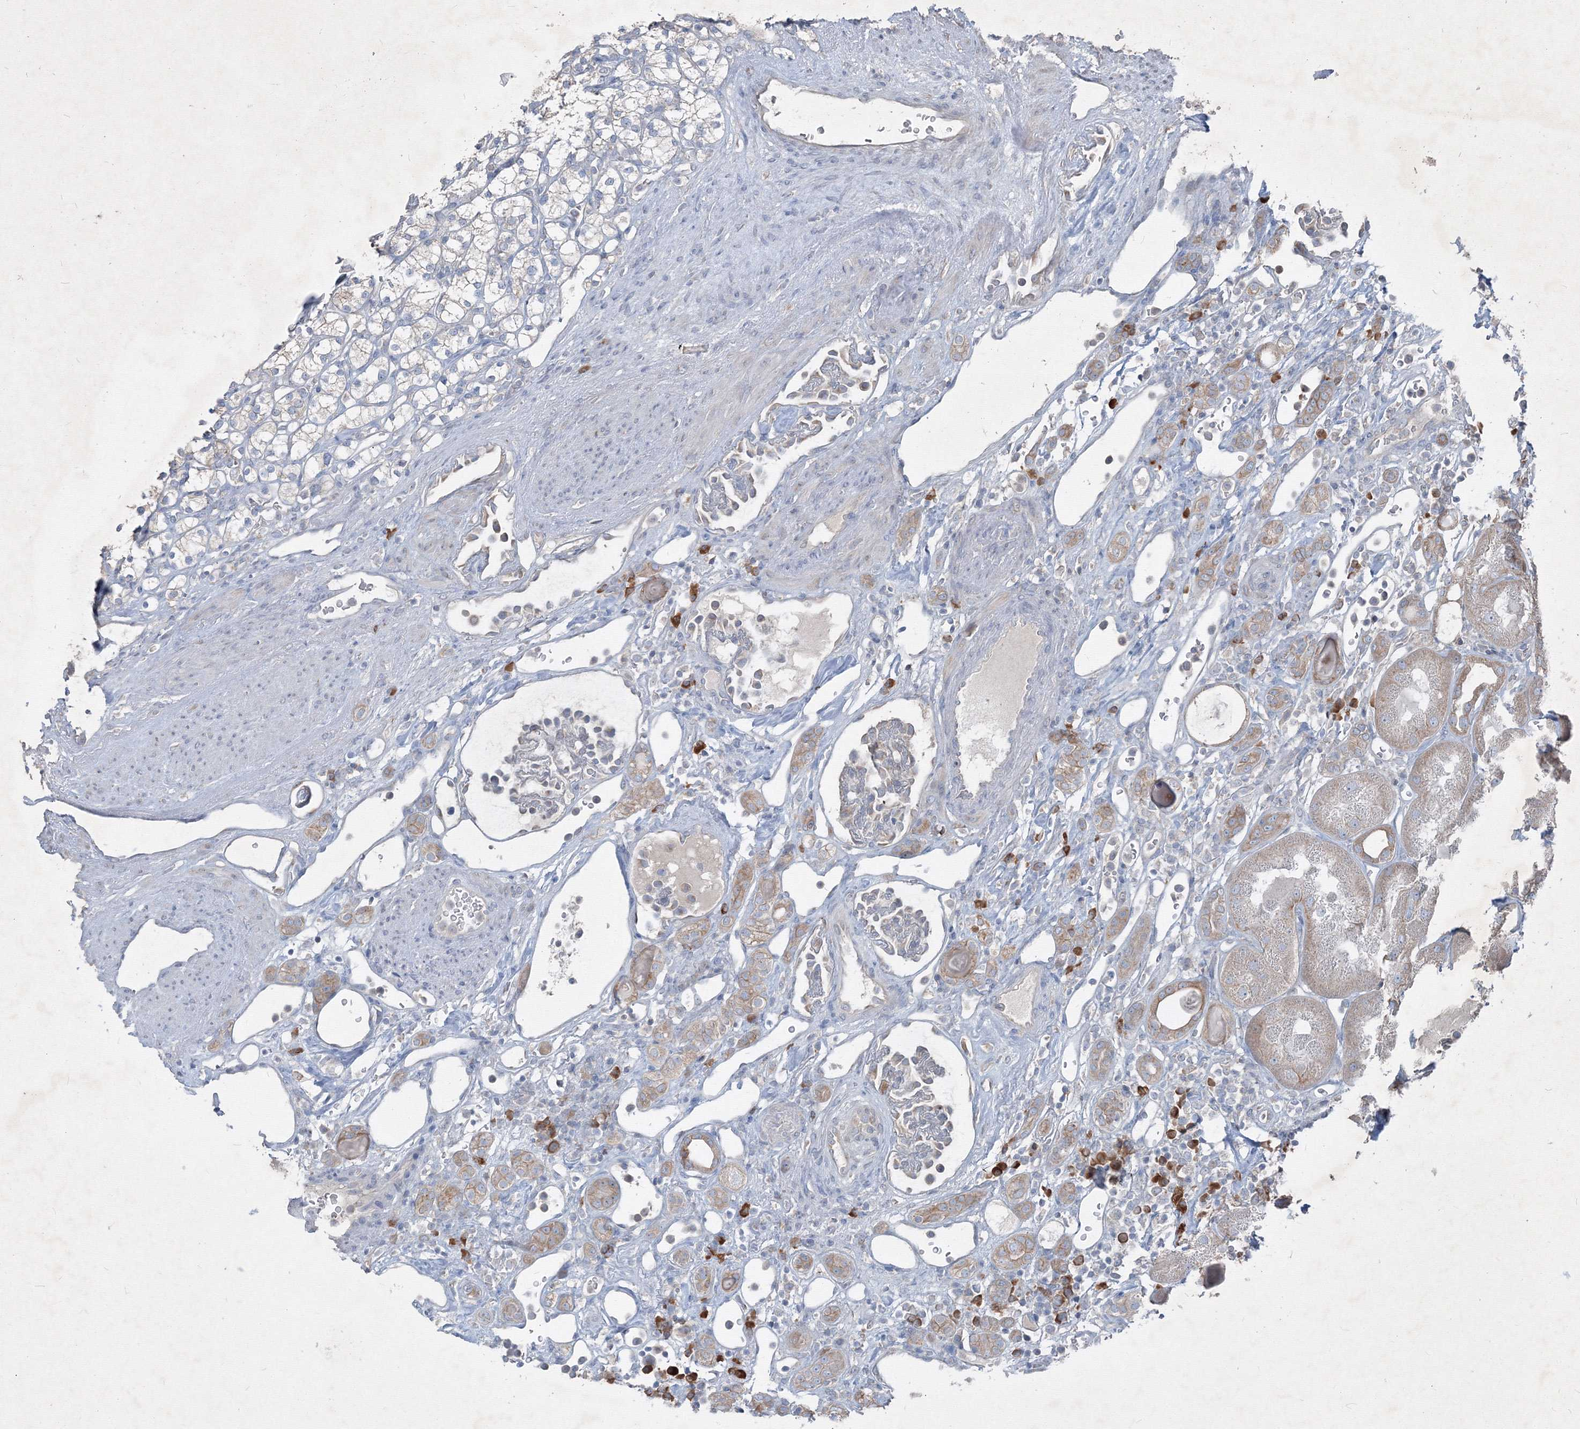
{"staining": {"intensity": "negative", "quantity": "none", "location": "none"}, "tissue": "renal cancer", "cell_type": "Tumor cells", "image_type": "cancer", "snomed": [{"axis": "morphology", "description": "Adenocarcinoma, NOS"}, {"axis": "topography", "description": "Kidney"}], "caption": "Human renal cancer stained for a protein using immunohistochemistry displays no expression in tumor cells.", "gene": "IFNAR1", "patient": {"sex": "male", "age": 77}}